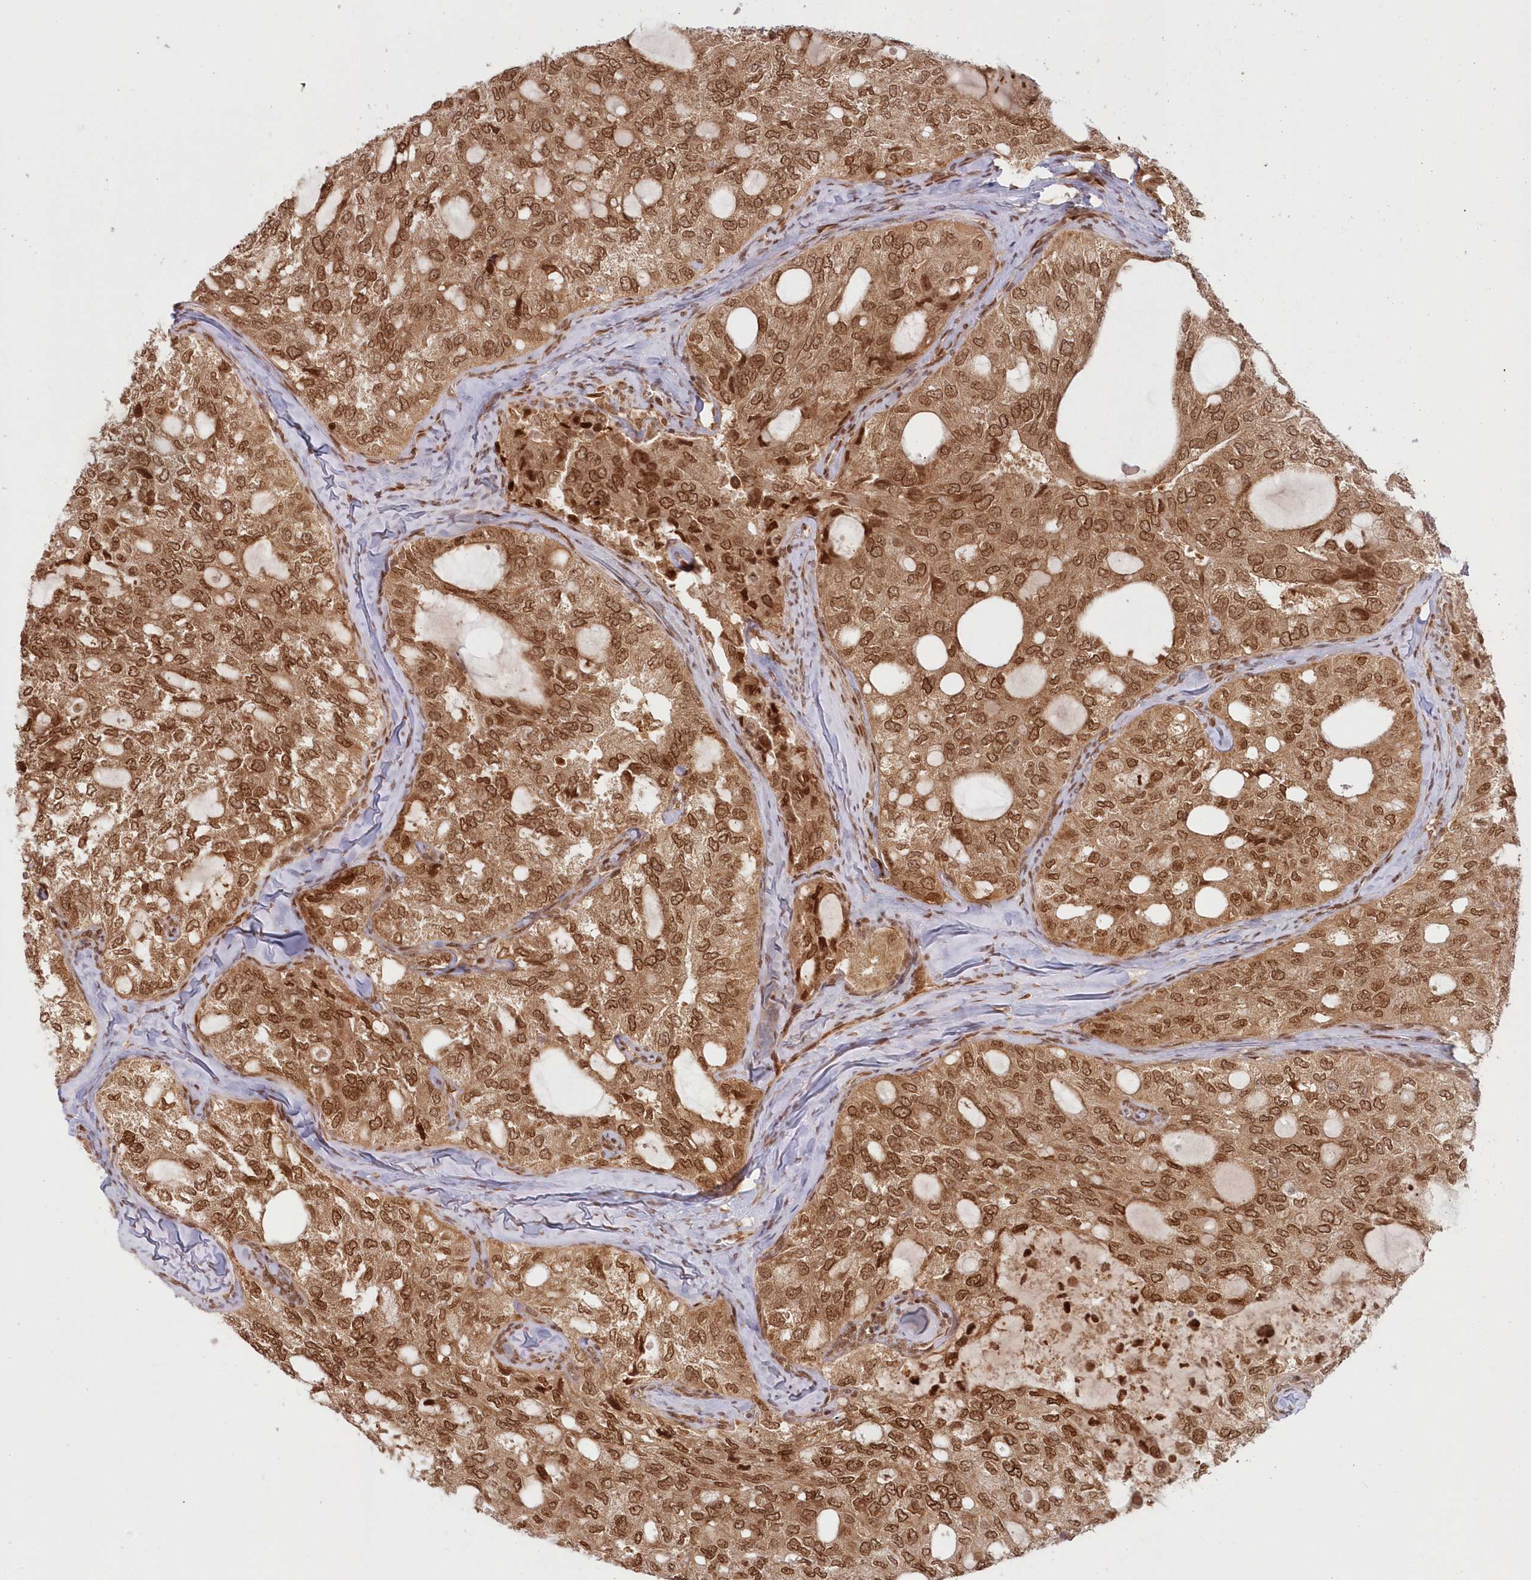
{"staining": {"intensity": "strong", "quantity": ">75%", "location": "cytoplasmic/membranous,nuclear"}, "tissue": "thyroid cancer", "cell_type": "Tumor cells", "image_type": "cancer", "snomed": [{"axis": "morphology", "description": "Follicular adenoma carcinoma, NOS"}, {"axis": "topography", "description": "Thyroid gland"}], "caption": "Follicular adenoma carcinoma (thyroid) stained with IHC displays strong cytoplasmic/membranous and nuclear positivity in approximately >75% of tumor cells.", "gene": "TOGARAM2", "patient": {"sex": "male", "age": 75}}